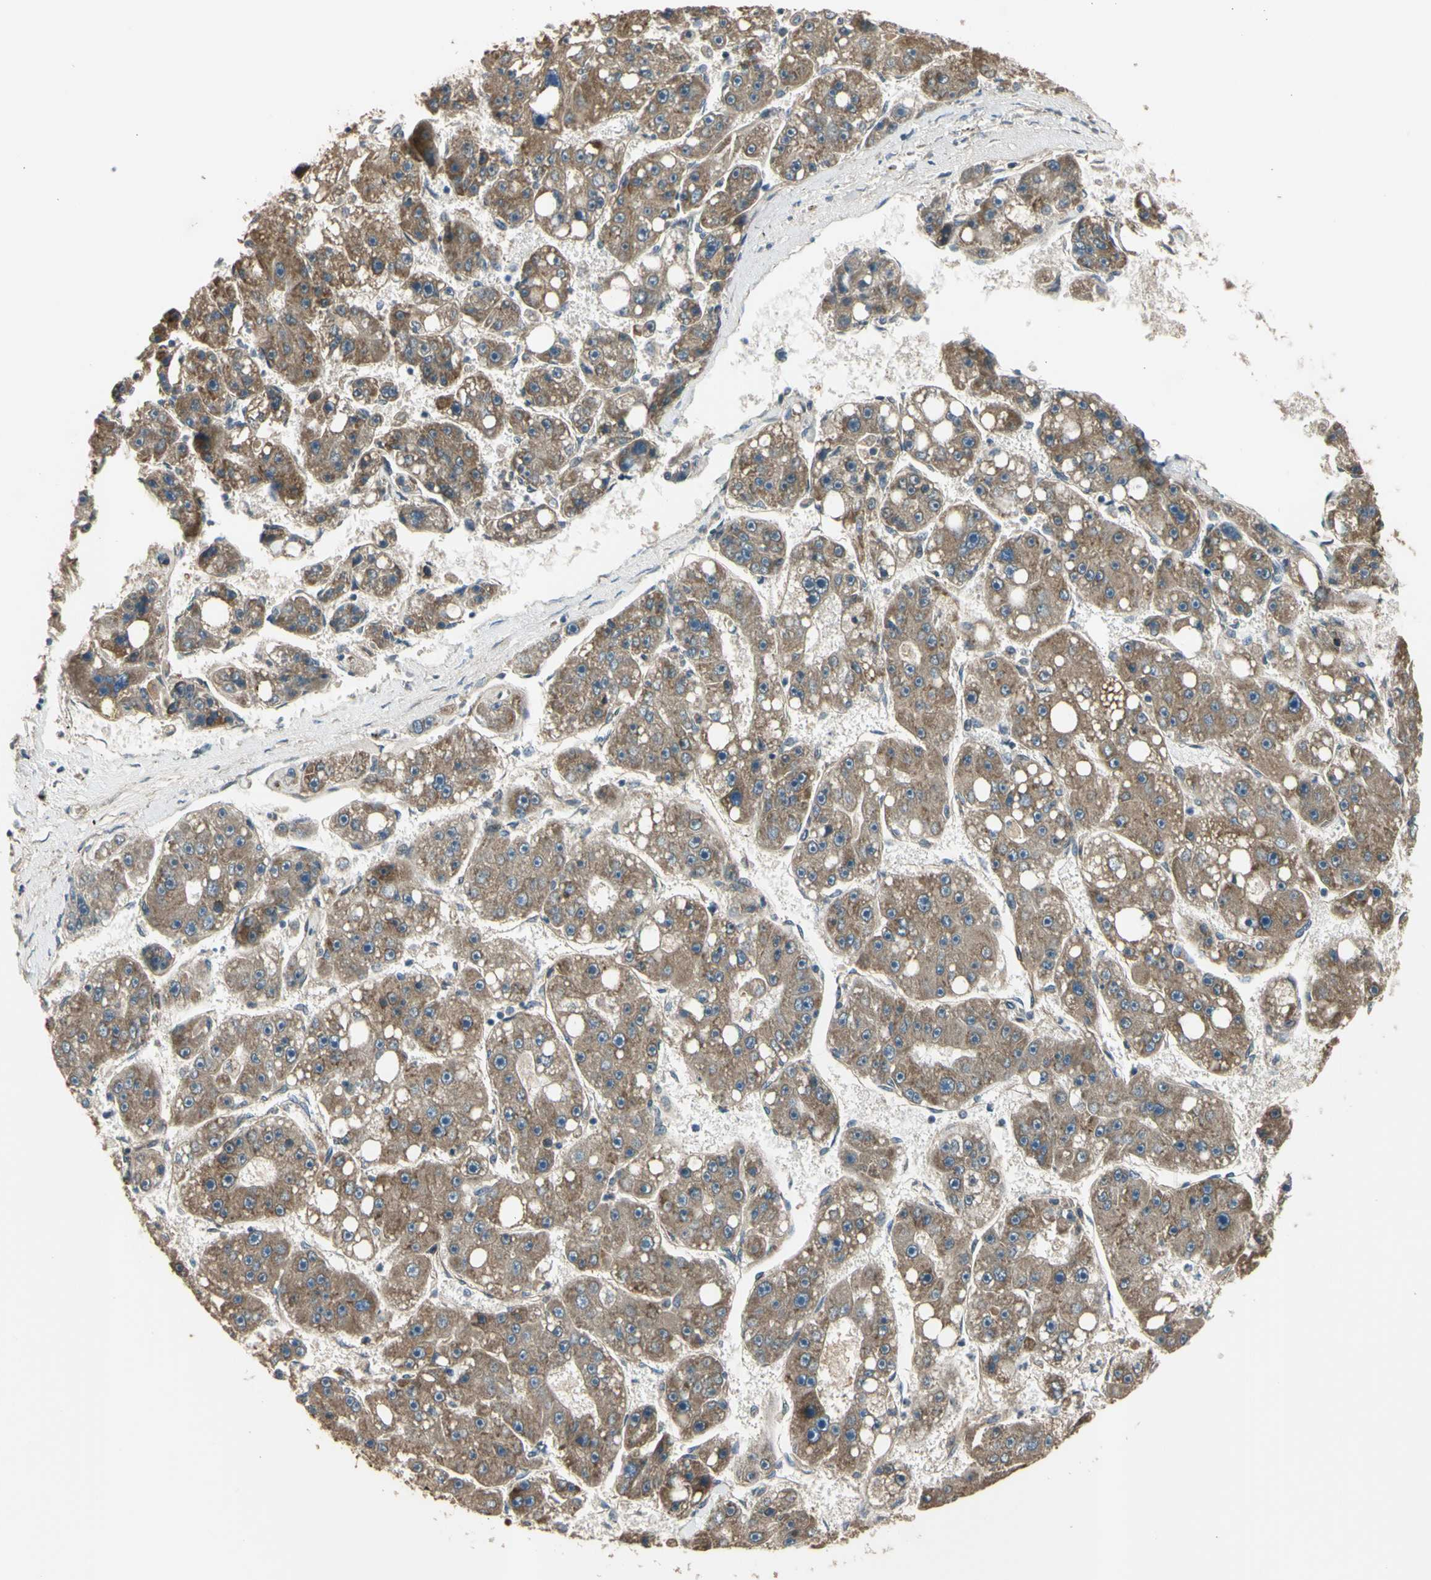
{"staining": {"intensity": "moderate", "quantity": ">75%", "location": "cytoplasmic/membranous"}, "tissue": "liver cancer", "cell_type": "Tumor cells", "image_type": "cancer", "snomed": [{"axis": "morphology", "description": "Carcinoma, Hepatocellular, NOS"}, {"axis": "topography", "description": "Liver"}], "caption": "Protein analysis of liver cancer (hepatocellular carcinoma) tissue displays moderate cytoplasmic/membranous positivity in approximately >75% of tumor cells. The staining was performed using DAB (3,3'-diaminobenzidine) to visualize the protein expression in brown, while the nuclei were stained in blue with hematoxylin (Magnification: 20x).", "gene": "EFNB2", "patient": {"sex": "female", "age": 61}}